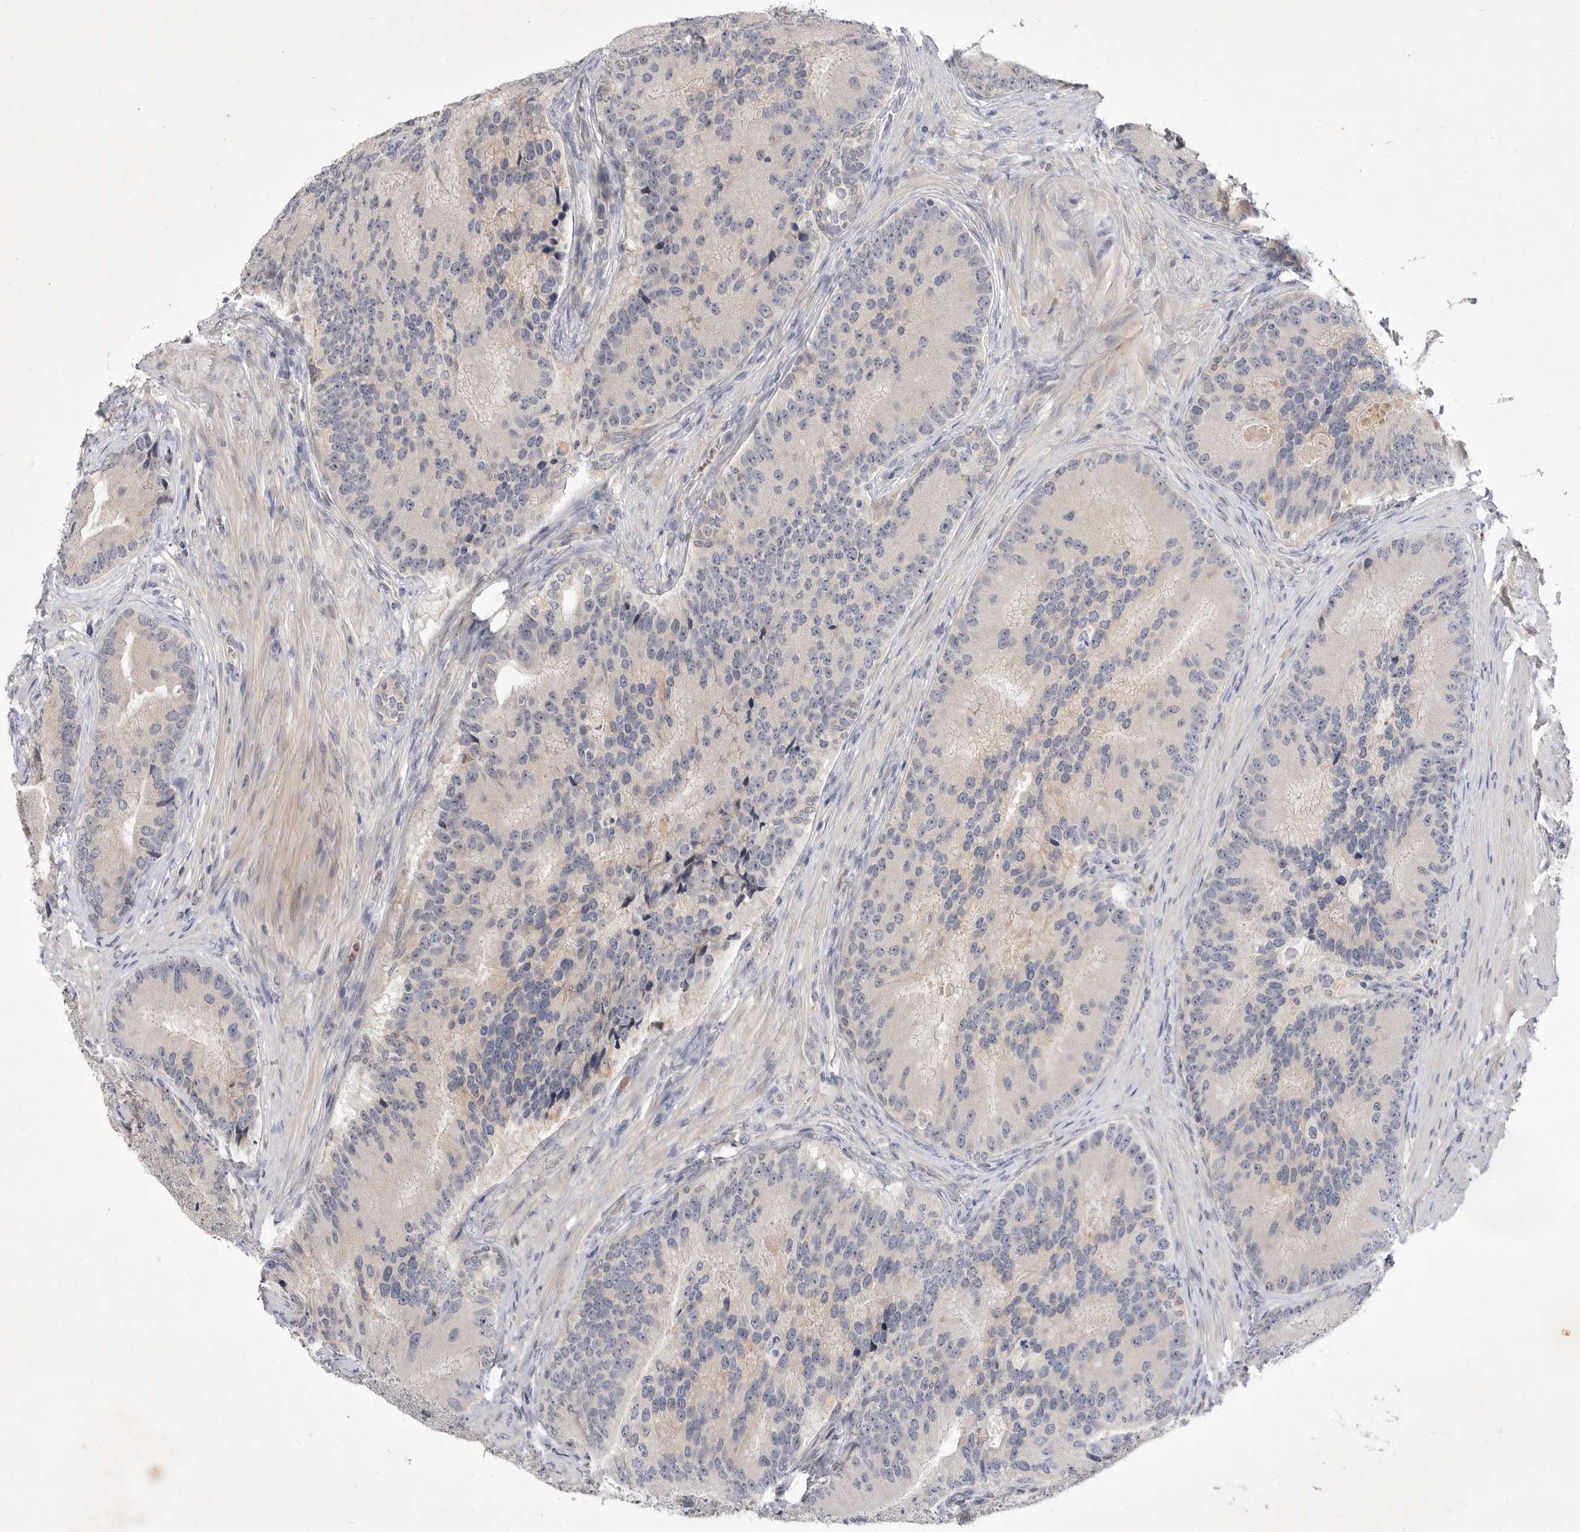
{"staining": {"intensity": "negative", "quantity": "none", "location": "none"}, "tissue": "prostate cancer", "cell_type": "Tumor cells", "image_type": "cancer", "snomed": [{"axis": "morphology", "description": "Adenocarcinoma, High grade"}, {"axis": "topography", "description": "Prostate"}], "caption": "Tumor cells are negative for brown protein staining in prostate cancer (adenocarcinoma (high-grade)). (DAB (3,3'-diaminobenzidine) immunohistochemistry (IHC), high magnification).", "gene": "ITGAD", "patient": {"sex": "male", "age": 70}}